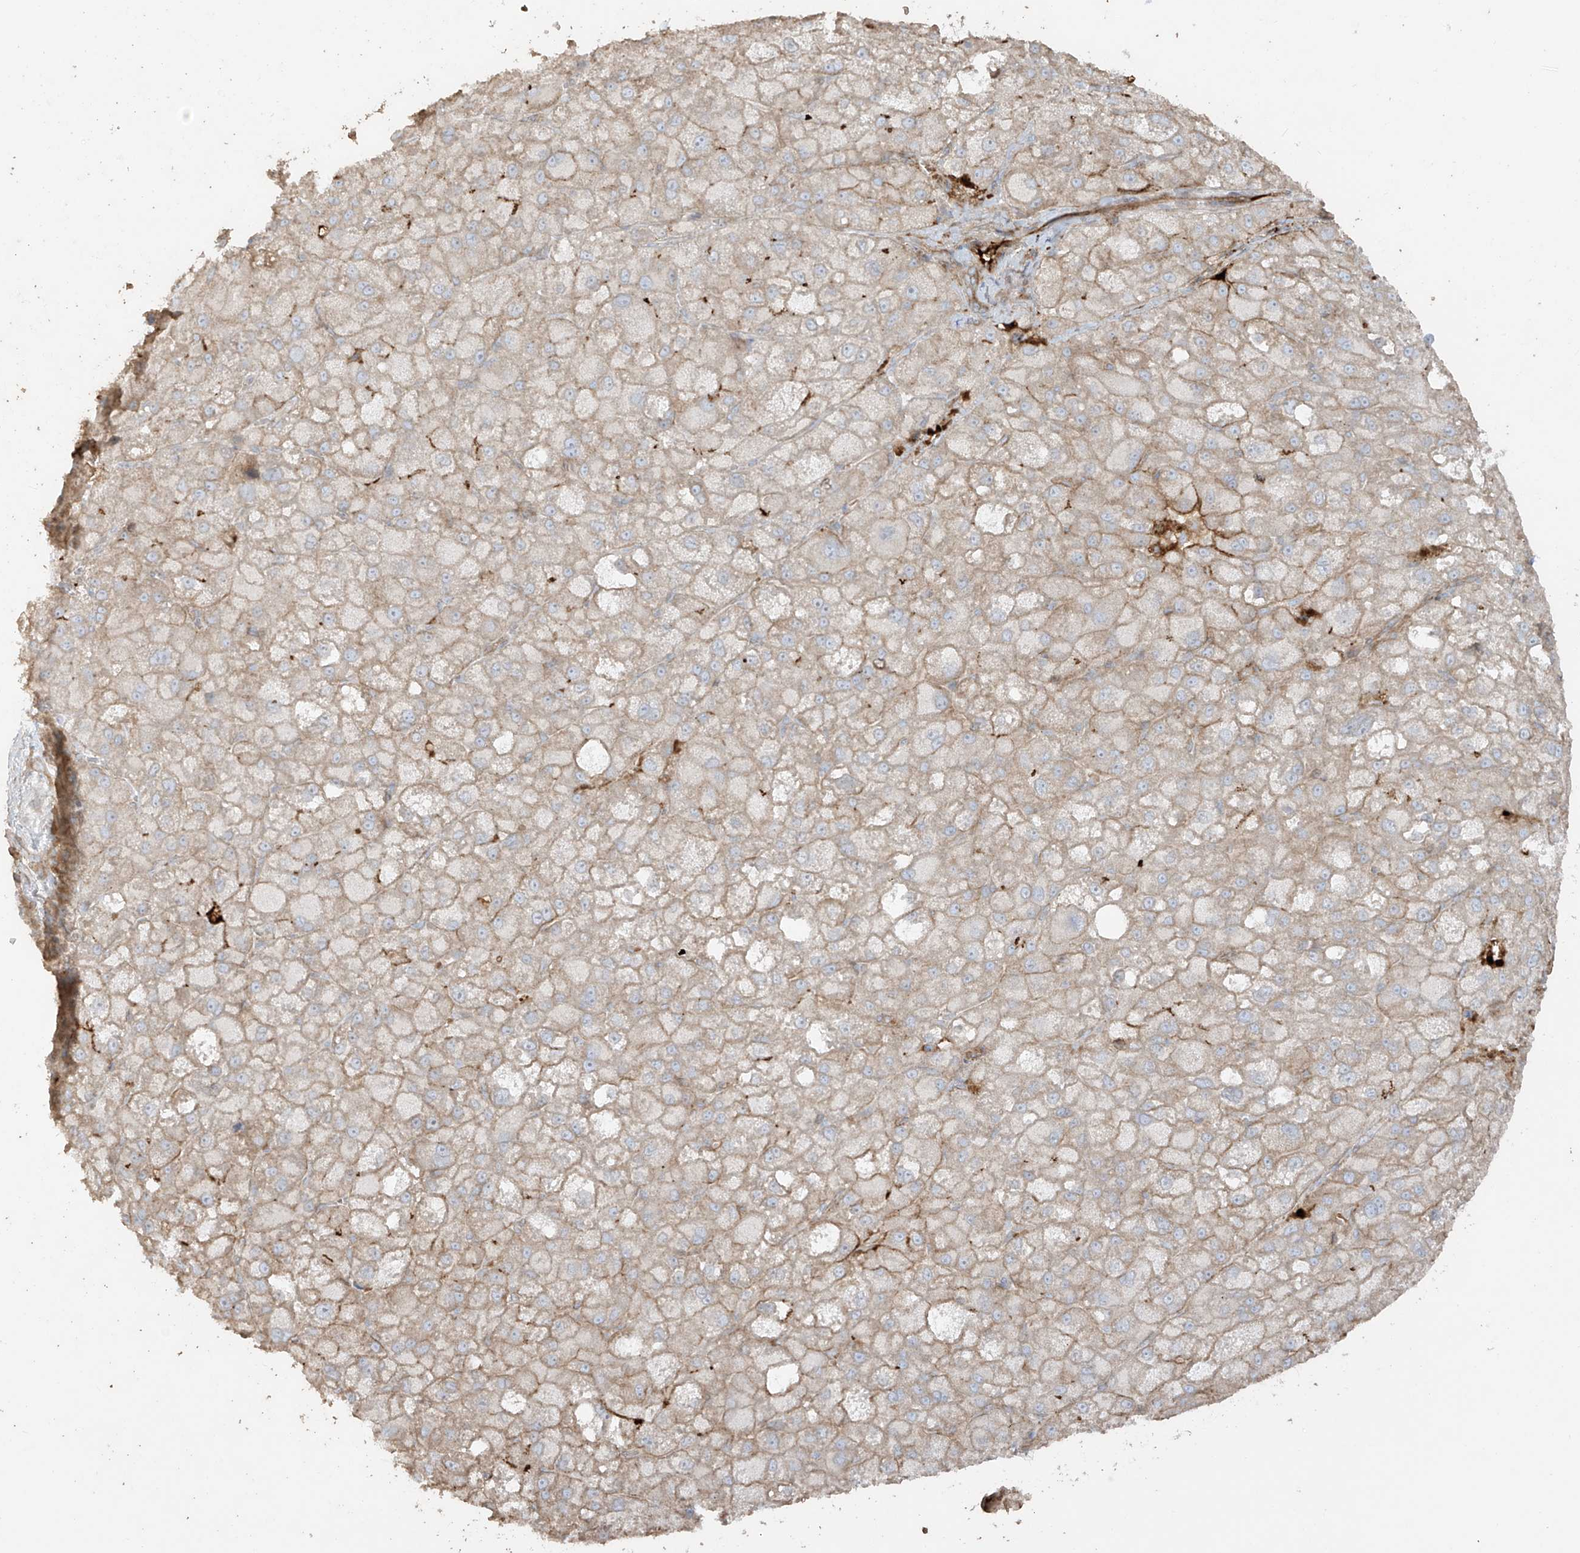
{"staining": {"intensity": "moderate", "quantity": "<25%", "location": "cytoplasmic/membranous"}, "tissue": "liver cancer", "cell_type": "Tumor cells", "image_type": "cancer", "snomed": [{"axis": "morphology", "description": "Carcinoma, Hepatocellular, NOS"}, {"axis": "topography", "description": "Liver"}], "caption": "Liver cancer stained with immunohistochemistry (IHC) demonstrates moderate cytoplasmic/membranous staining in approximately <25% of tumor cells. (Stains: DAB (3,3'-diaminobenzidine) in brown, nuclei in blue, Microscopy: brightfield microscopy at high magnification).", "gene": "ABTB1", "patient": {"sex": "male", "age": 57}}